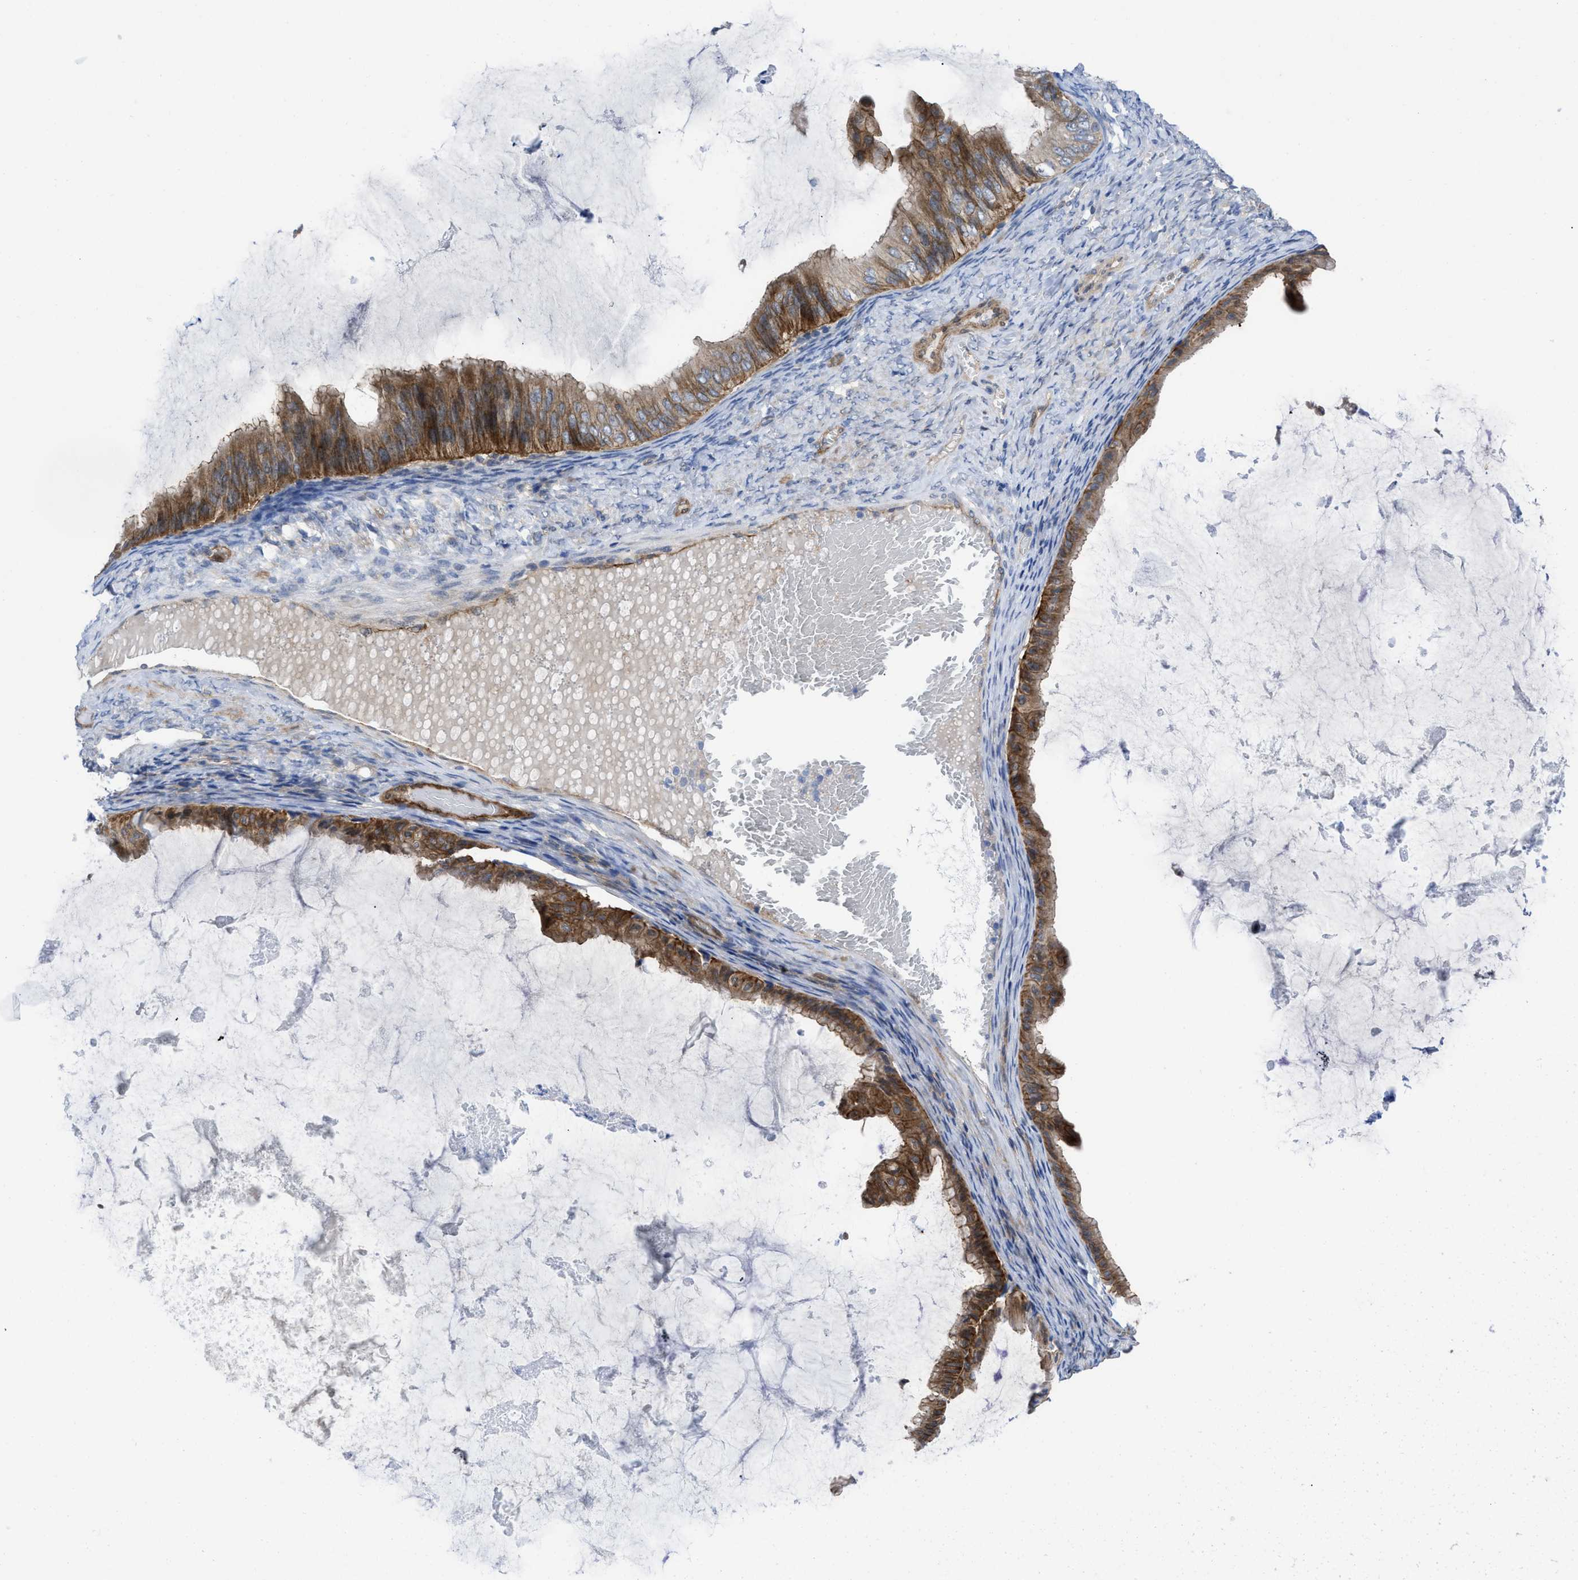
{"staining": {"intensity": "moderate", "quantity": ">75%", "location": "cytoplasmic/membranous"}, "tissue": "ovarian cancer", "cell_type": "Tumor cells", "image_type": "cancer", "snomed": [{"axis": "morphology", "description": "Cystadenocarcinoma, mucinous, NOS"}, {"axis": "topography", "description": "Ovary"}], "caption": "Immunohistochemistry photomicrograph of neoplastic tissue: human ovarian cancer (mucinous cystadenocarcinoma) stained using IHC demonstrates medium levels of moderate protein expression localized specifically in the cytoplasmic/membranous of tumor cells, appearing as a cytoplasmic/membranous brown color.", "gene": "PDLIM5", "patient": {"sex": "female", "age": 61}}